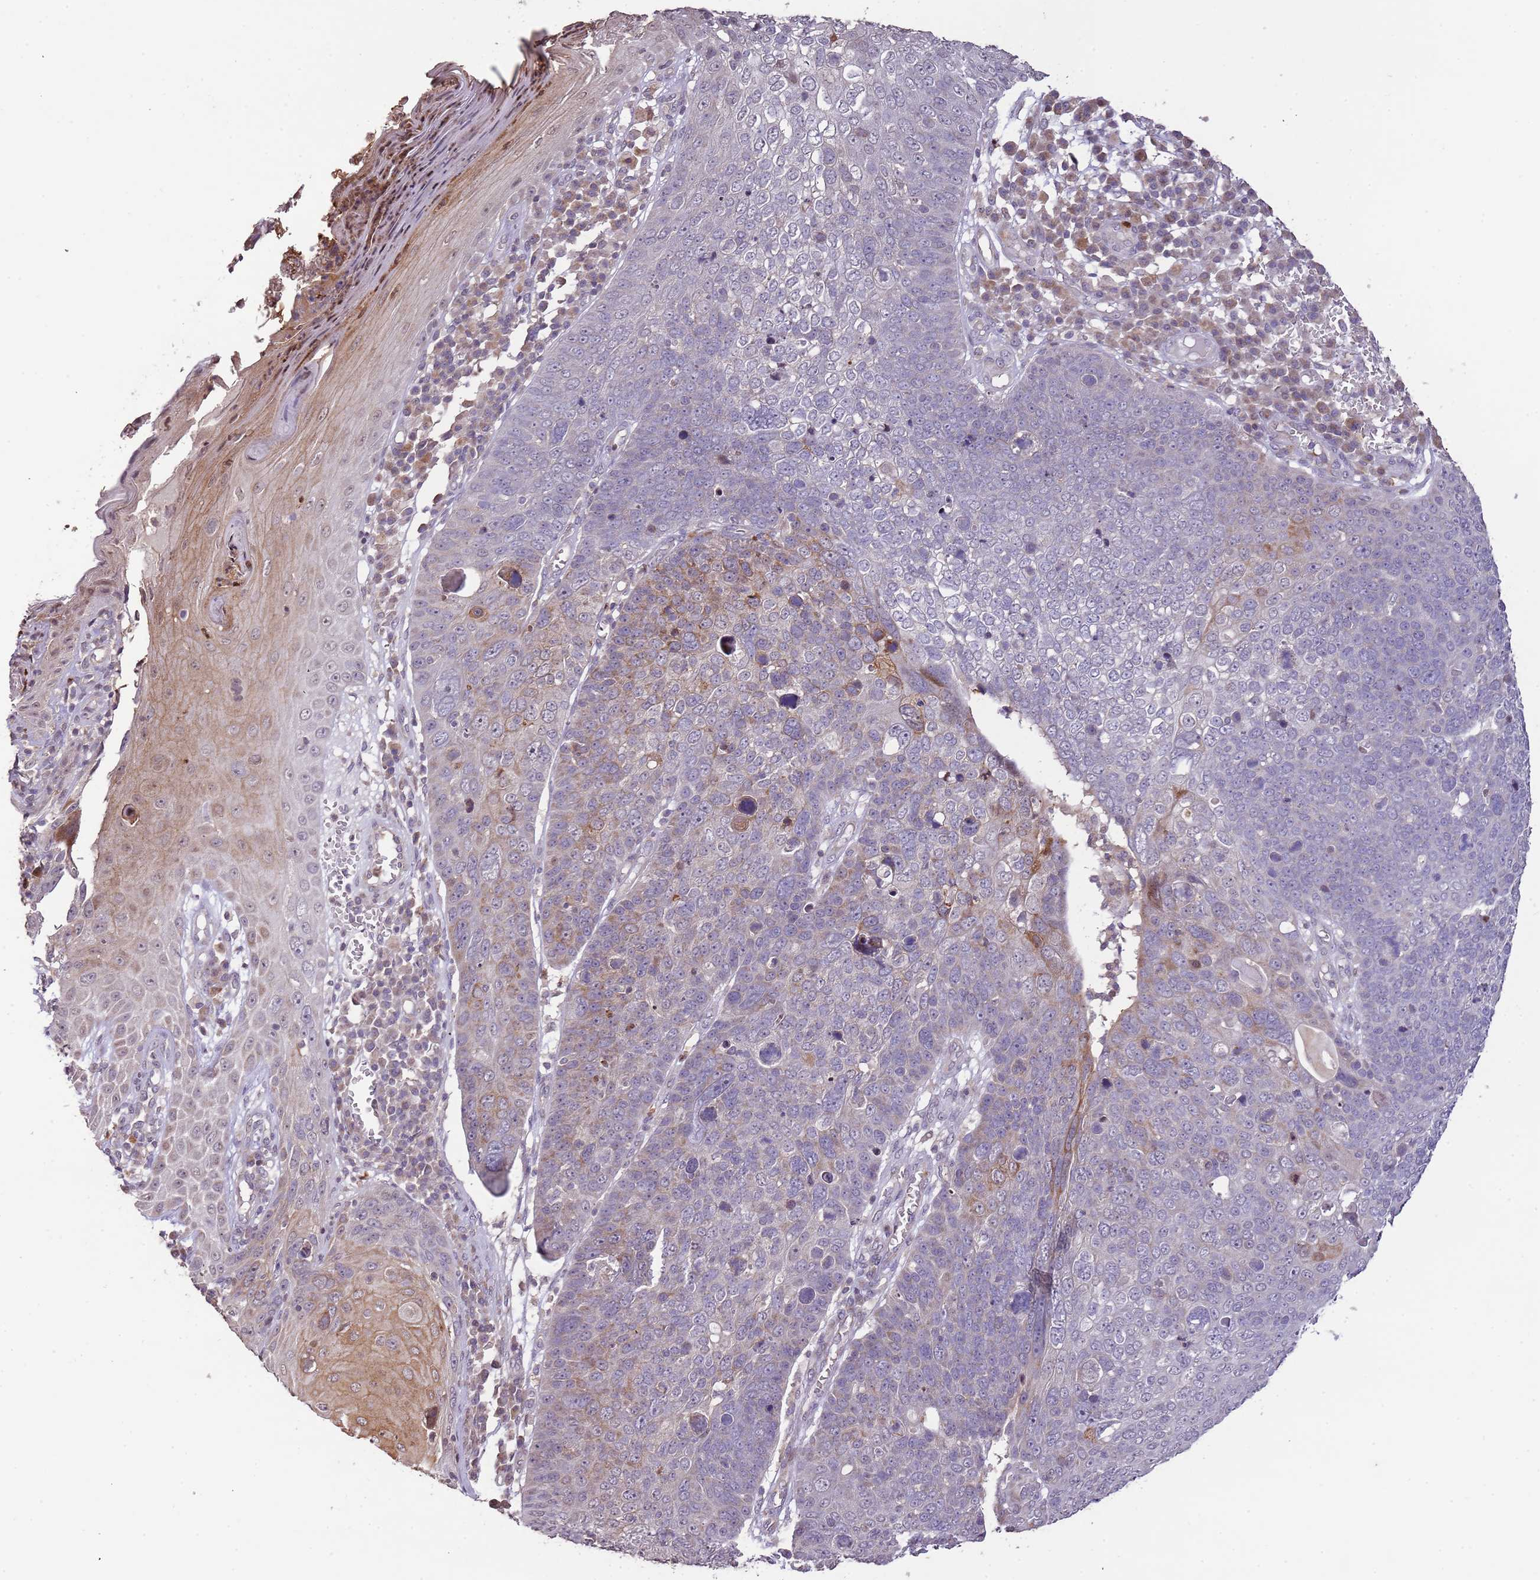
{"staining": {"intensity": "weak", "quantity": "<25%", "location": "cytoplasmic/membranous"}, "tissue": "skin cancer", "cell_type": "Tumor cells", "image_type": "cancer", "snomed": [{"axis": "morphology", "description": "Squamous cell carcinoma, NOS"}, {"axis": "topography", "description": "Skin"}], "caption": "Immunohistochemical staining of skin cancer exhibits no significant staining in tumor cells.", "gene": "SLC16A4", "patient": {"sex": "male", "age": 71}}